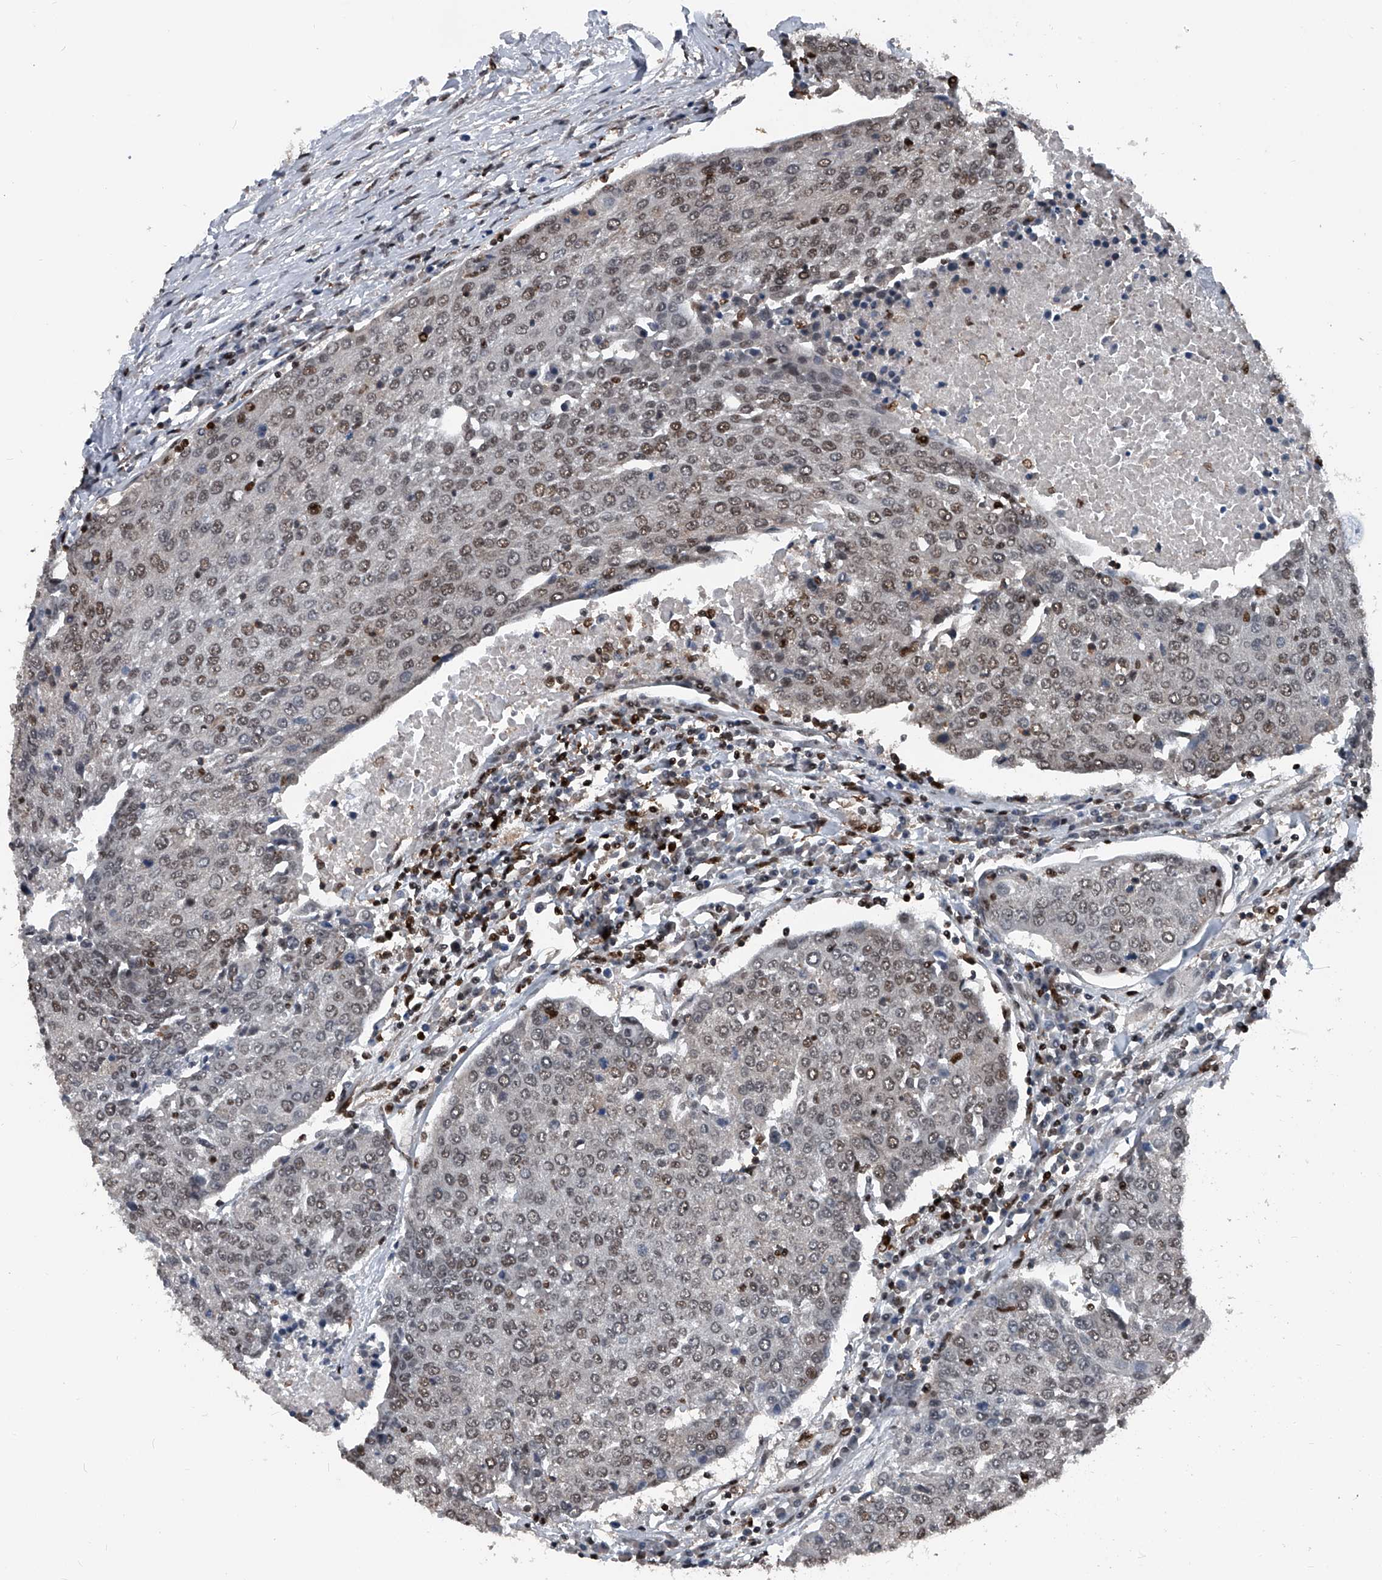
{"staining": {"intensity": "weak", "quantity": "25%-75%", "location": "nuclear"}, "tissue": "urothelial cancer", "cell_type": "Tumor cells", "image_type": "cancer", "snomed": [{"axis": "morphology", "description": "Urothelial carcinoma, High grade"}, {"axis": "topography", "description": "Urinary bladder"}], "caption": "Urothelial carcinoma (high-grade) stained with IHC shows weak nuclear positivity in about 25%-75% of tumor cells.", "gene": "FKBP5", "patient": {"sex": "female", "age": 85}}